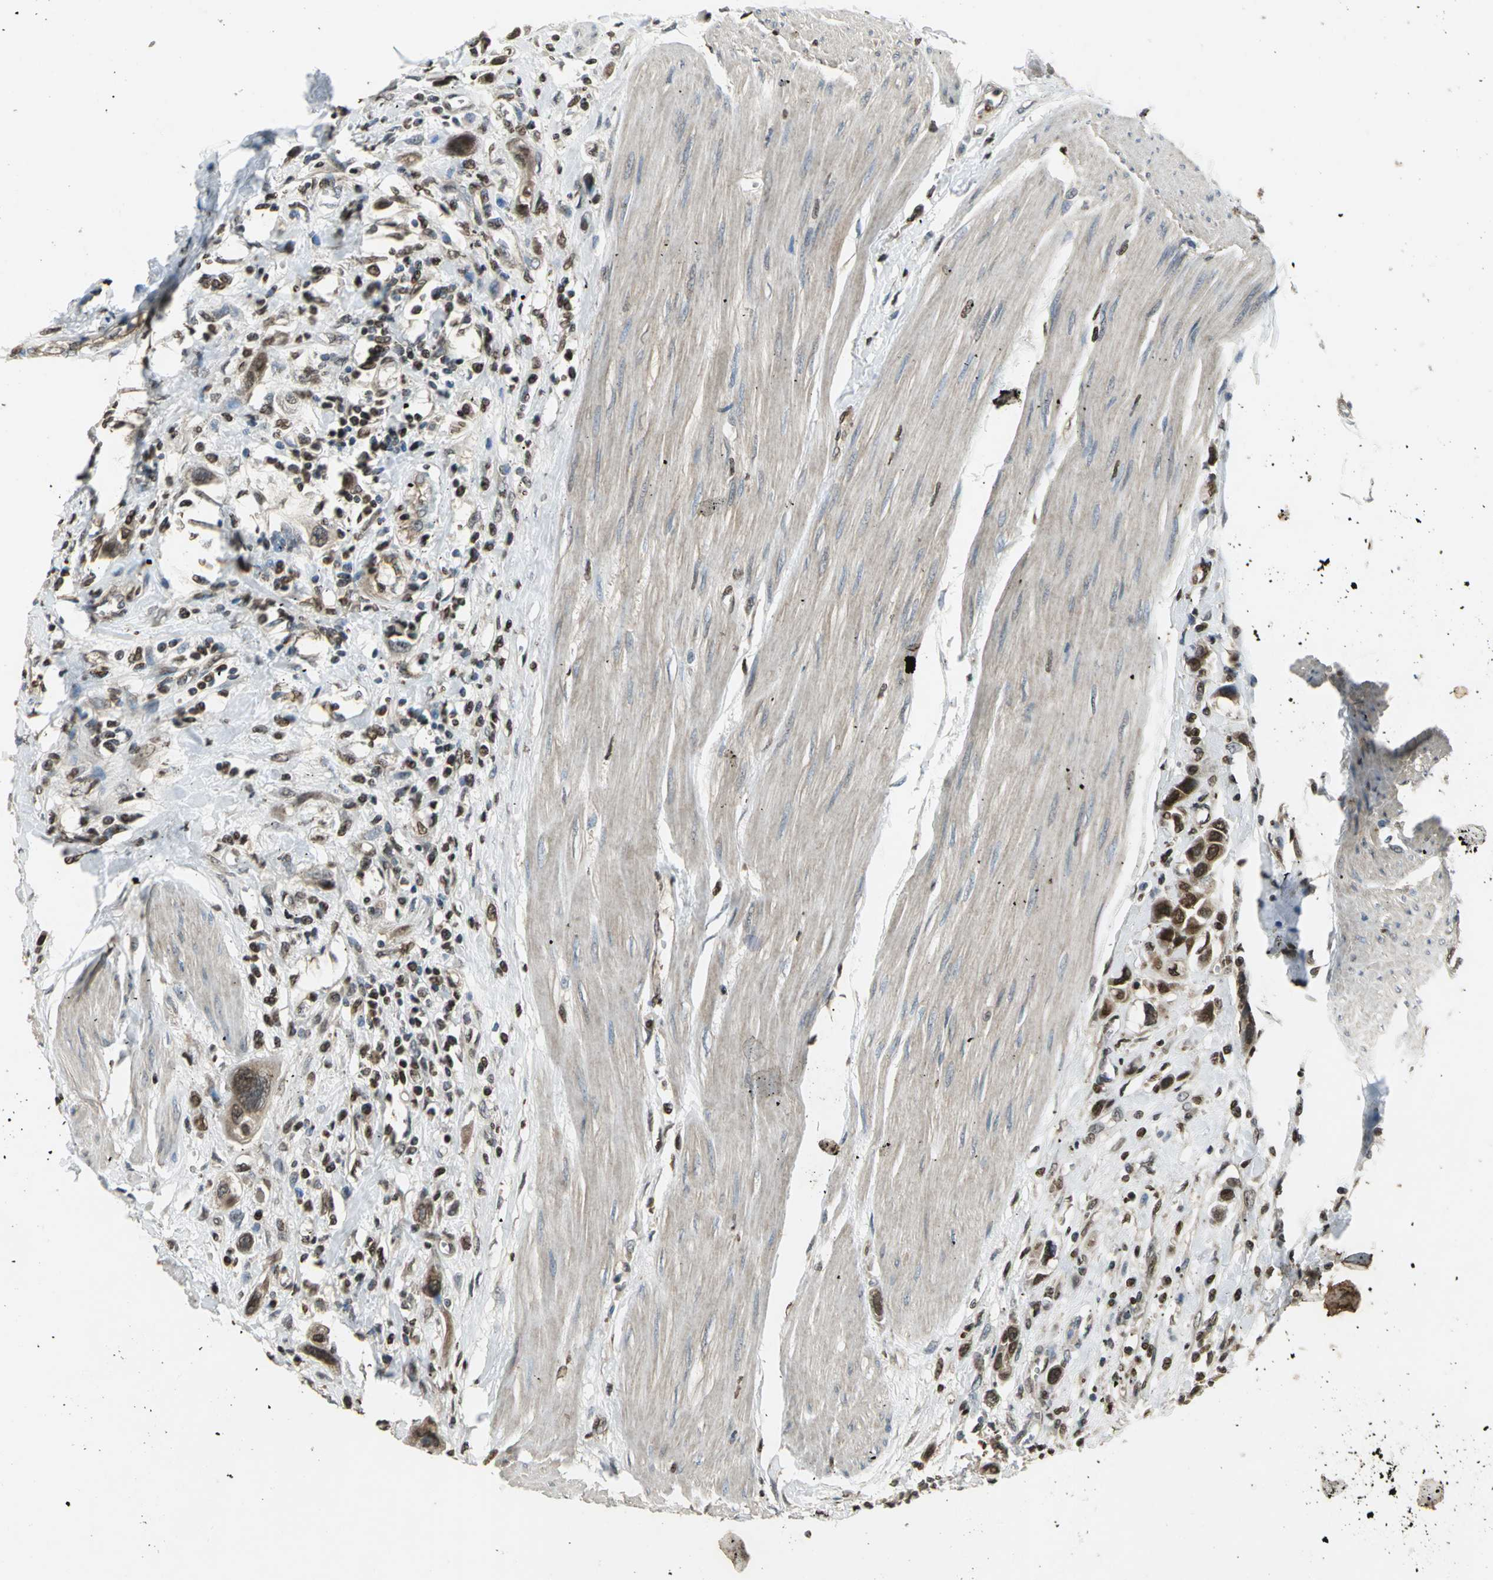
{"staining": {"intensity": "strong", "quantity": ">75%", "location": "cytoplasmic/membranous,nuclear"}, "tissue": "urothelial cancer", "cell_type": "Tumor cells", "image_type": "cancer", "snomed": [{"axis": "morphology", "description": "Urothelial carcinoma, High grade"}, {"axis": "topography", "description": "Urinary bladder"}], "caption": "Protein expression analysis of human urothelial carcinoma (high-grade) reveals strong cytoplasmic/membranous and nuclear staining in approximately >75% of tumor cells.", "gene": "AHR", "patient": {"sex": "male", "age": 50}}